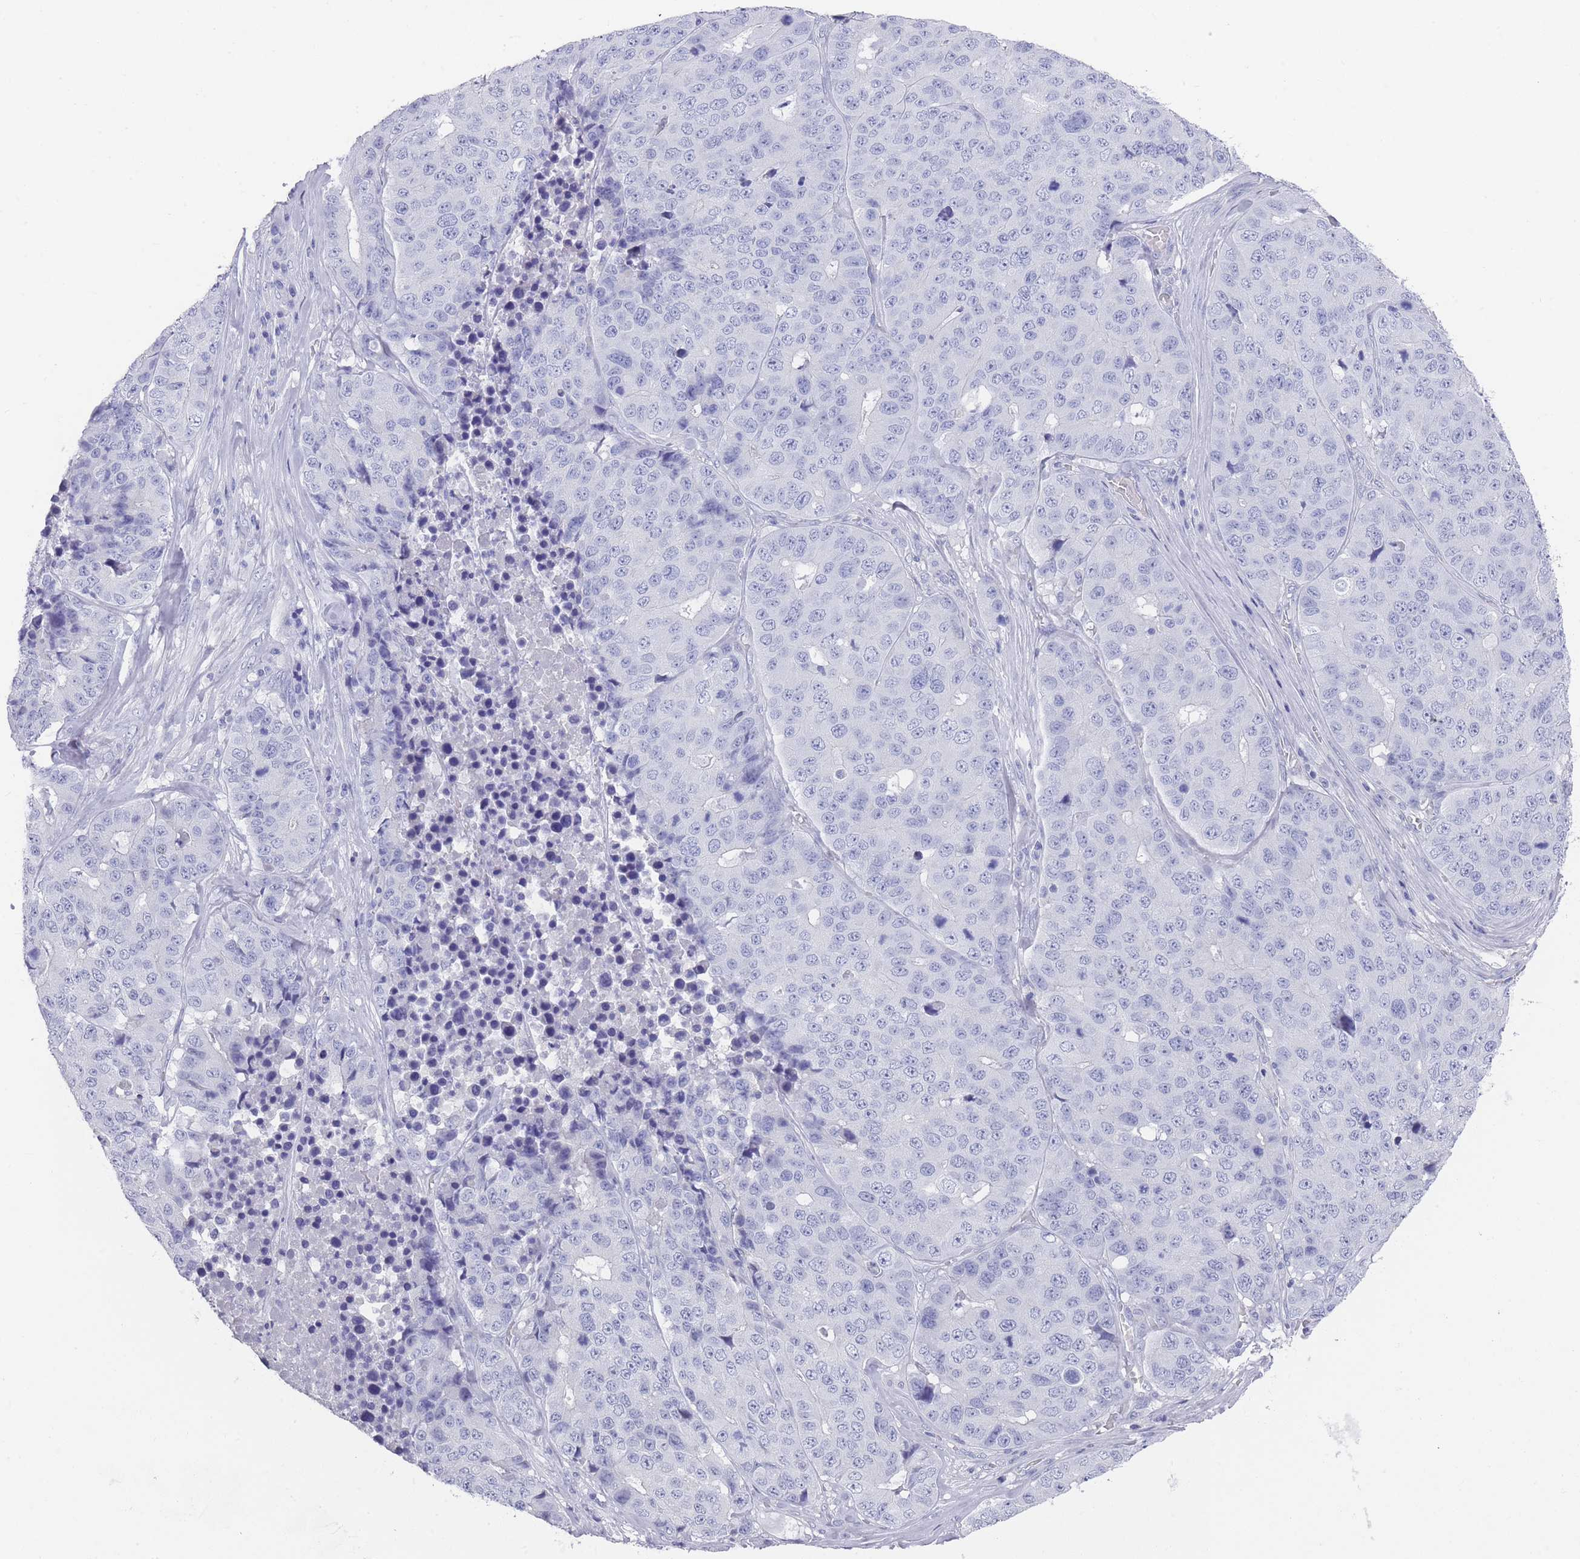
{"staining": {"intensity": "negative", "quantity": "none", "location": "none"}, "tissue": "stomach cancer", "cell_type": "Tumor cells", "image_type": "cancer", "snomed": [{"axis": "morphology", "description": "Adenocarcinoma, NOS"}, {"axis": "topography", "description": "Stomach"}], "caption": "This histopathology image is of stomach cancer (adenocarcinoma) stained with immunohistochemistry to label a protein in brown with the nuclei are counter-stained blue. There is no expression in tumor cells. (DAB immunohistochemistry with hematoxylin counter stain).", "gene": "RAB2B", "patient": {"sex": "male", "age": 71}}